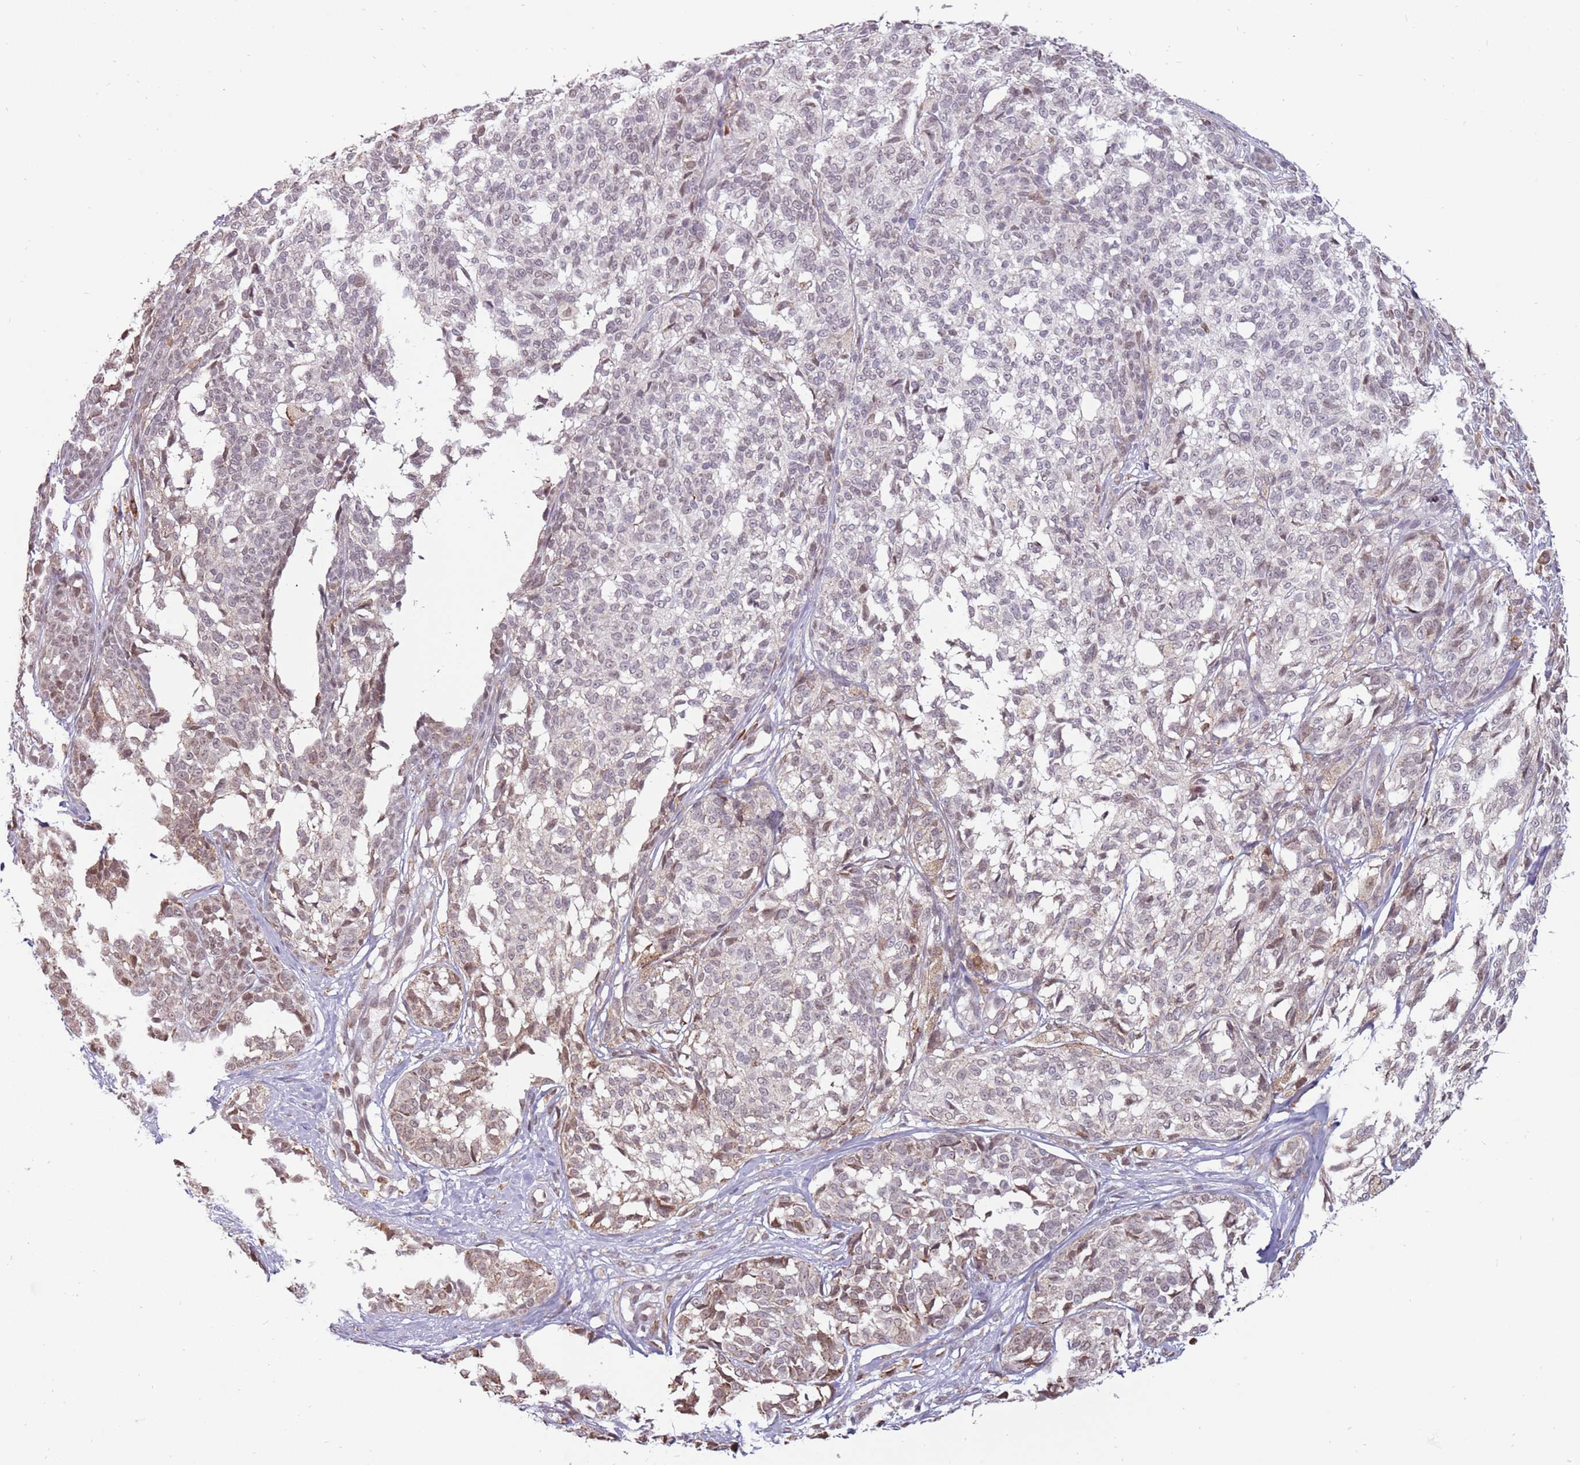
{"staining": {"intensity": "weak", "quantity": "<25%", "location": "nuclear"}, "tissue": "melanoma", "cell_type": "Tumor cells", "image_type": "cancer", "snomed": [{"axis": "morphology", "description": "Malignant melanoma, NOS"}, {"axis": "topography", "description": "Skin of upper extremity"}], "caption": "An image of human malignant melanoma is negative for staining in tumor cells.", "gene": "BARD1", "patient": {"sex": "male", "age": 40}}